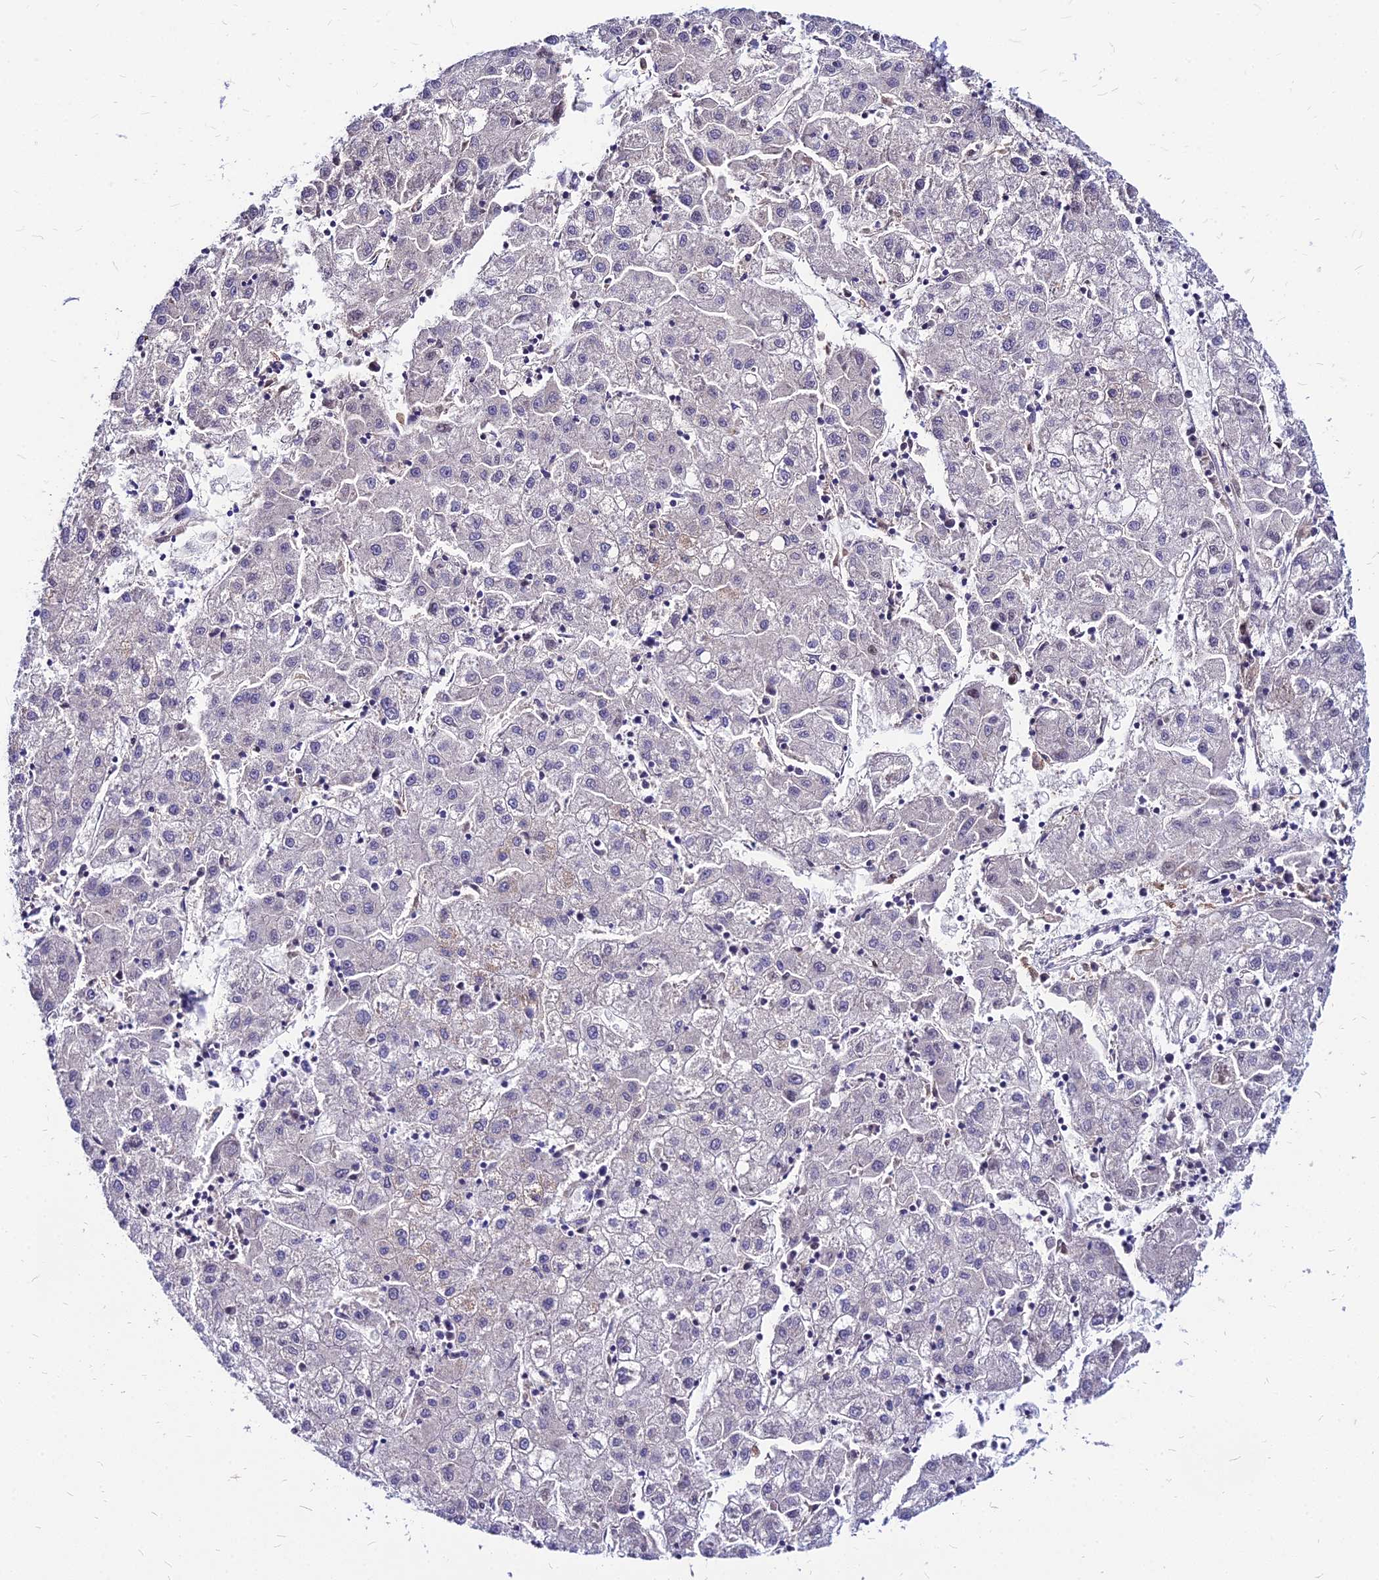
{"staining": {"intensity": "negative", "quantity": "none", "location": "none"}, "tissue": "liver cancer", "cell_type": "Tumor cells", "image_type": "cancer", "snomed": [{"axis": "morphology", "description": "Carcinoma, Hepatocellular, NOS"}, {"axis": "topography", "description": "Liver"}], "caption": "Tumor cells are negative for brown protein staining in liver cancer (hepatocellular carcinoma). (Stains: DAB immunohistochemistry with hematoxylin counter stain, Microscopy: brightfield microscopy at high magnification).", "gene": "ACSM6", "patient": {"sex": "male", "age": 72}}